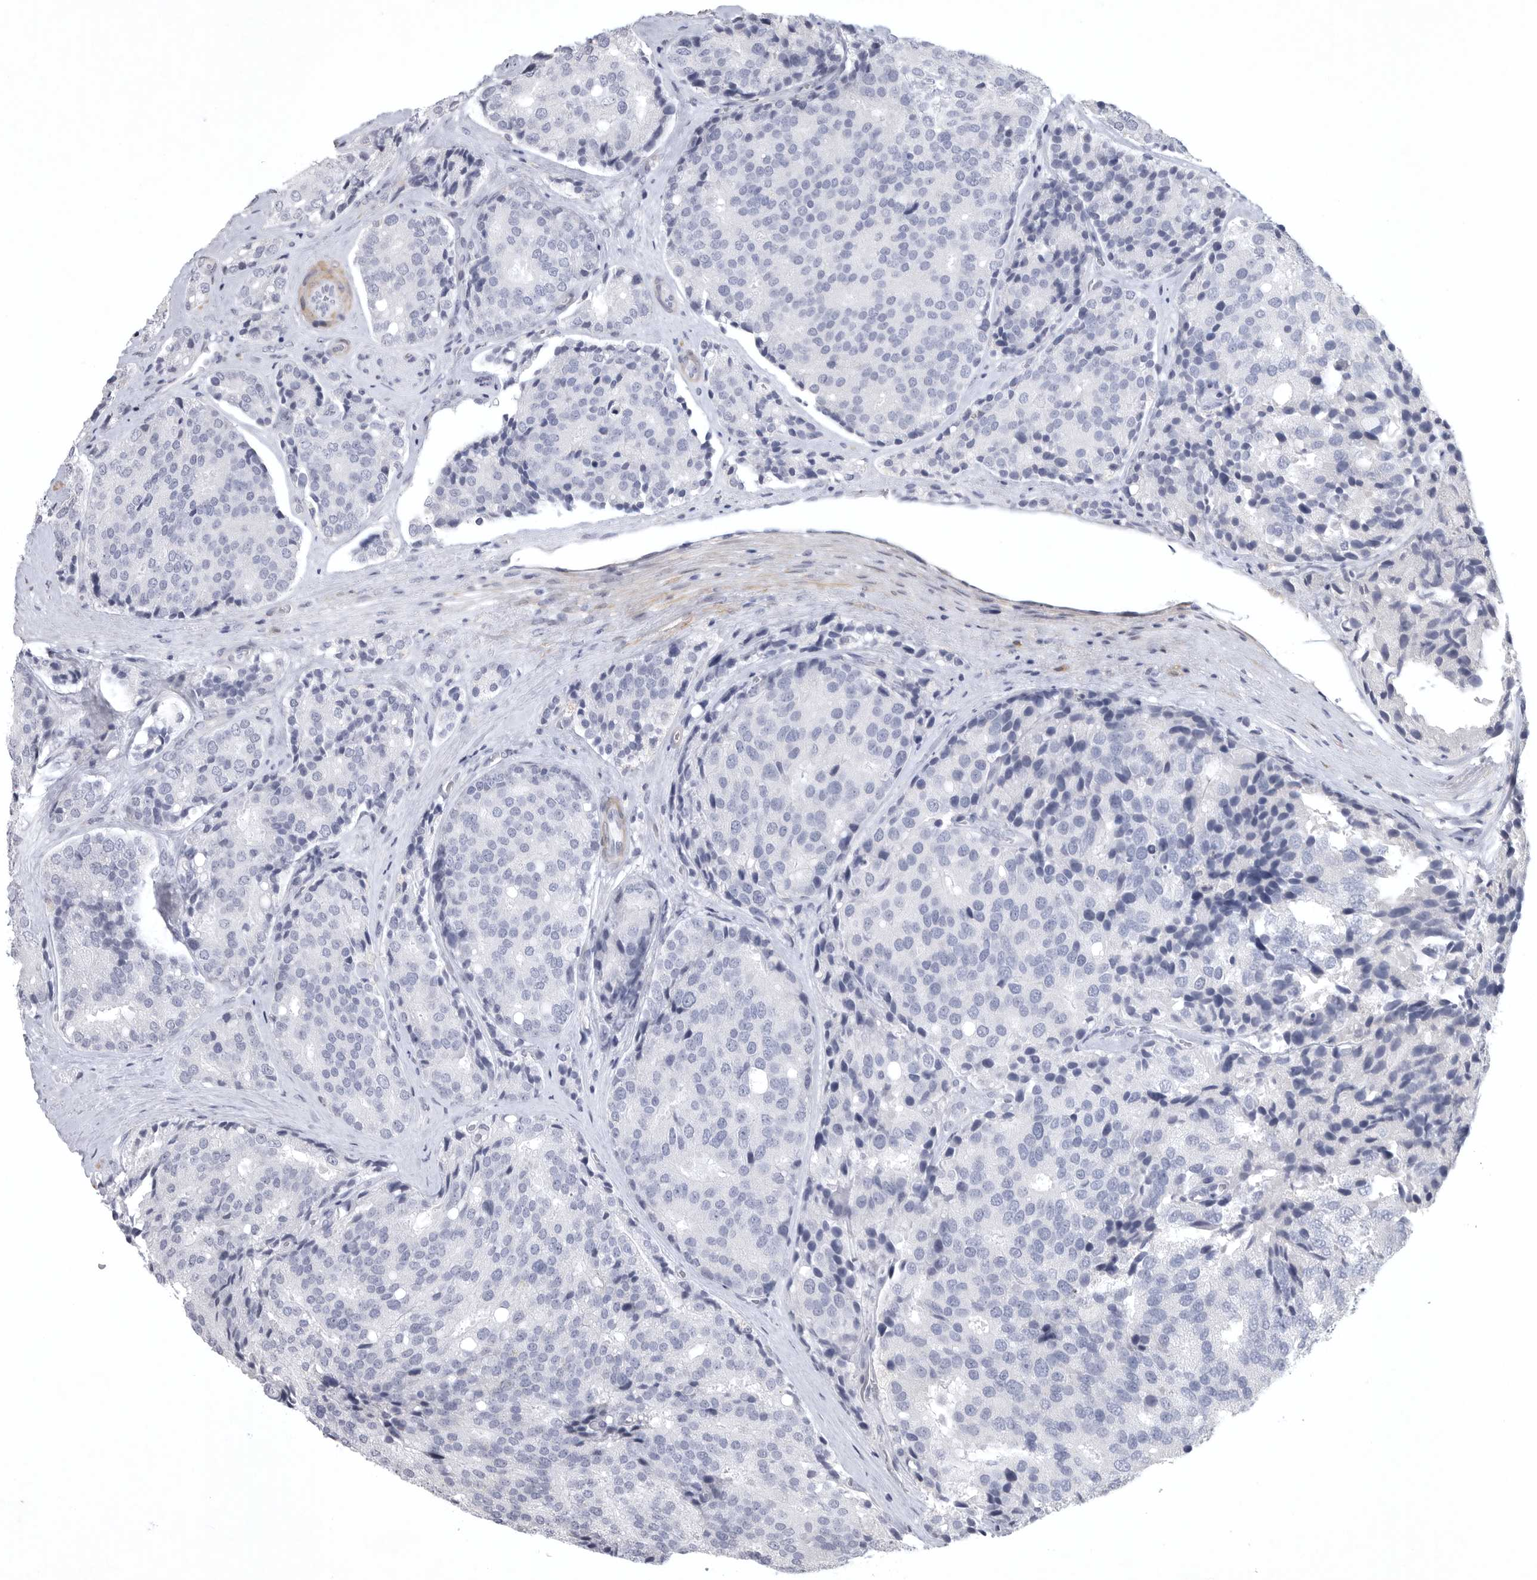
{"staining": {"intensity": "negative", "quantity": "none", "location": "none"}, "tissue": "prostate cancer", "cell_type": "Tumor cells", "image_type": "cancer", "snomed": [{"axis": "morphology", "description": "Adenocarcinoma, High grade"}, {"axis": "topography", "description": "Prostate"}], "caption": "This is an IHC micrograph of high-grade adenocarcinoma (prostate). There is no staining in tumor cells.", "gene": "TNR", "patient": {"sex": "male", "age": 50}}